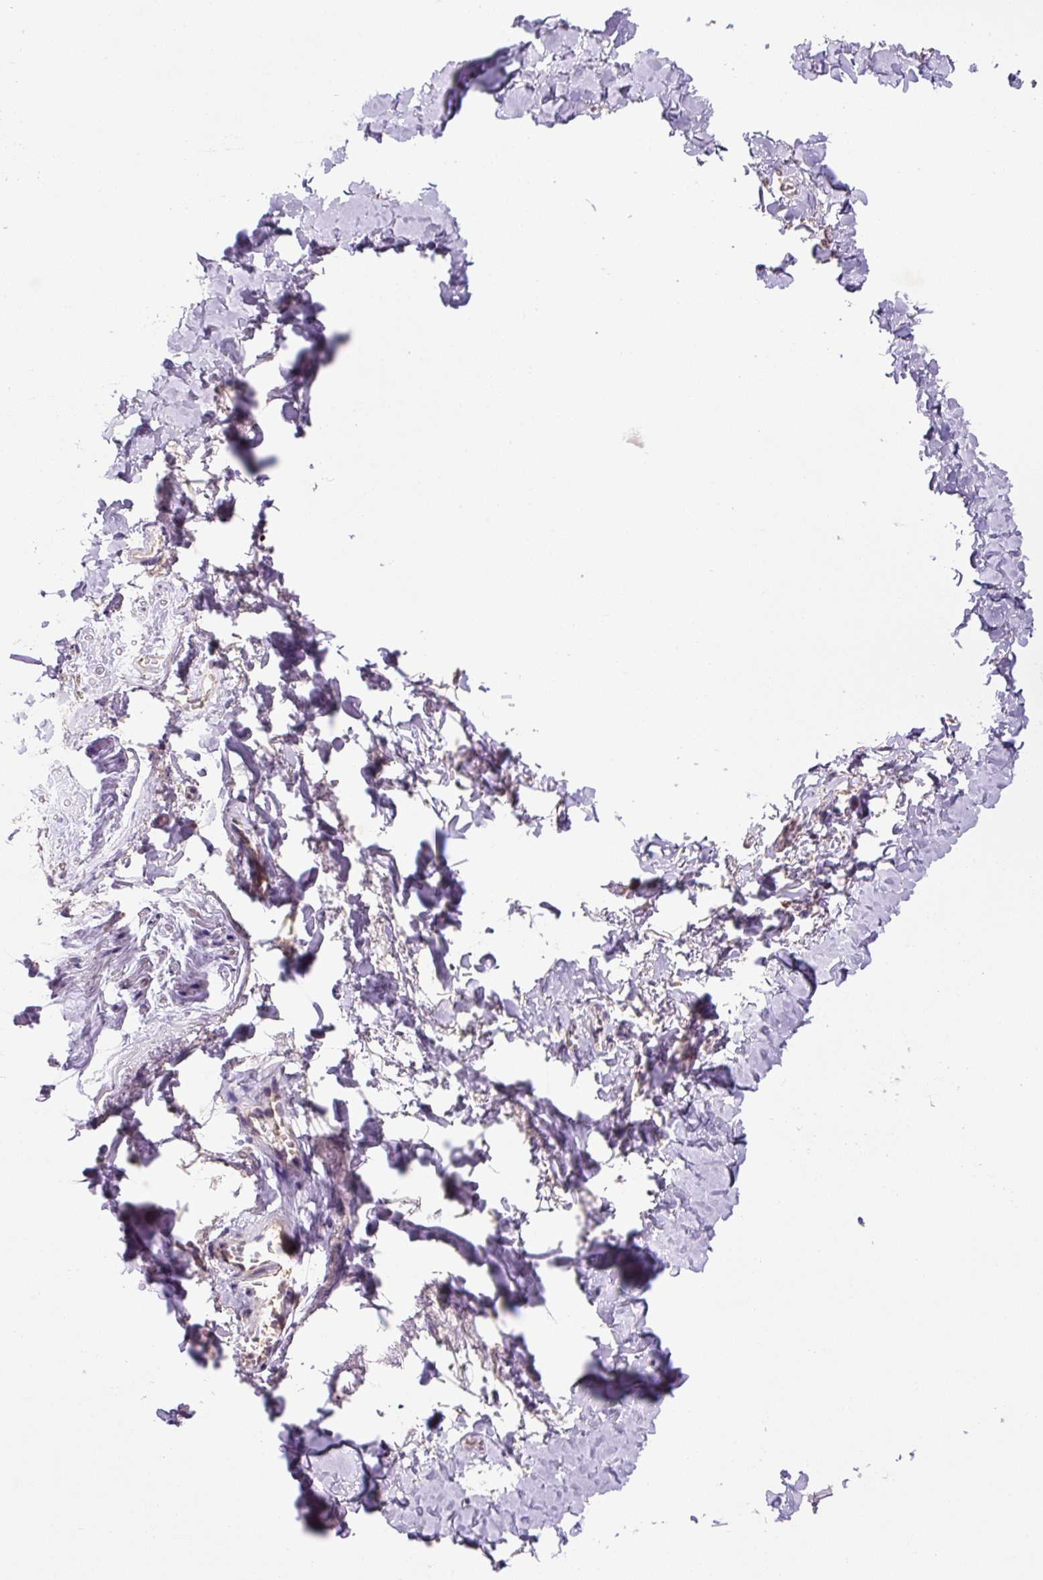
{"staining": {"intensity": "negative", "quantity": "none", "location": "none"}, "tissue": "adipose tissue", "cell_type": "Adipocytes", "image_type": "normal", "snomed": [{"axis": "morphology", "description": "Normal tissue, NOS"}, {"axis": "topography", "description": "Vulva"}, {"axis": "topography", "description": "Vagina"}, {"axis": "topography", "description": "Peripheral nerve tissue"}], "caption": "This is a micrograph of immunohistochemistry staining of benign adipose tissue, which shows no staining in adipocytes. (IHC, brightfield microscopy, high magnification).", "gene": "MFSD9", "patient": {"sex": "female", "age": 66}}